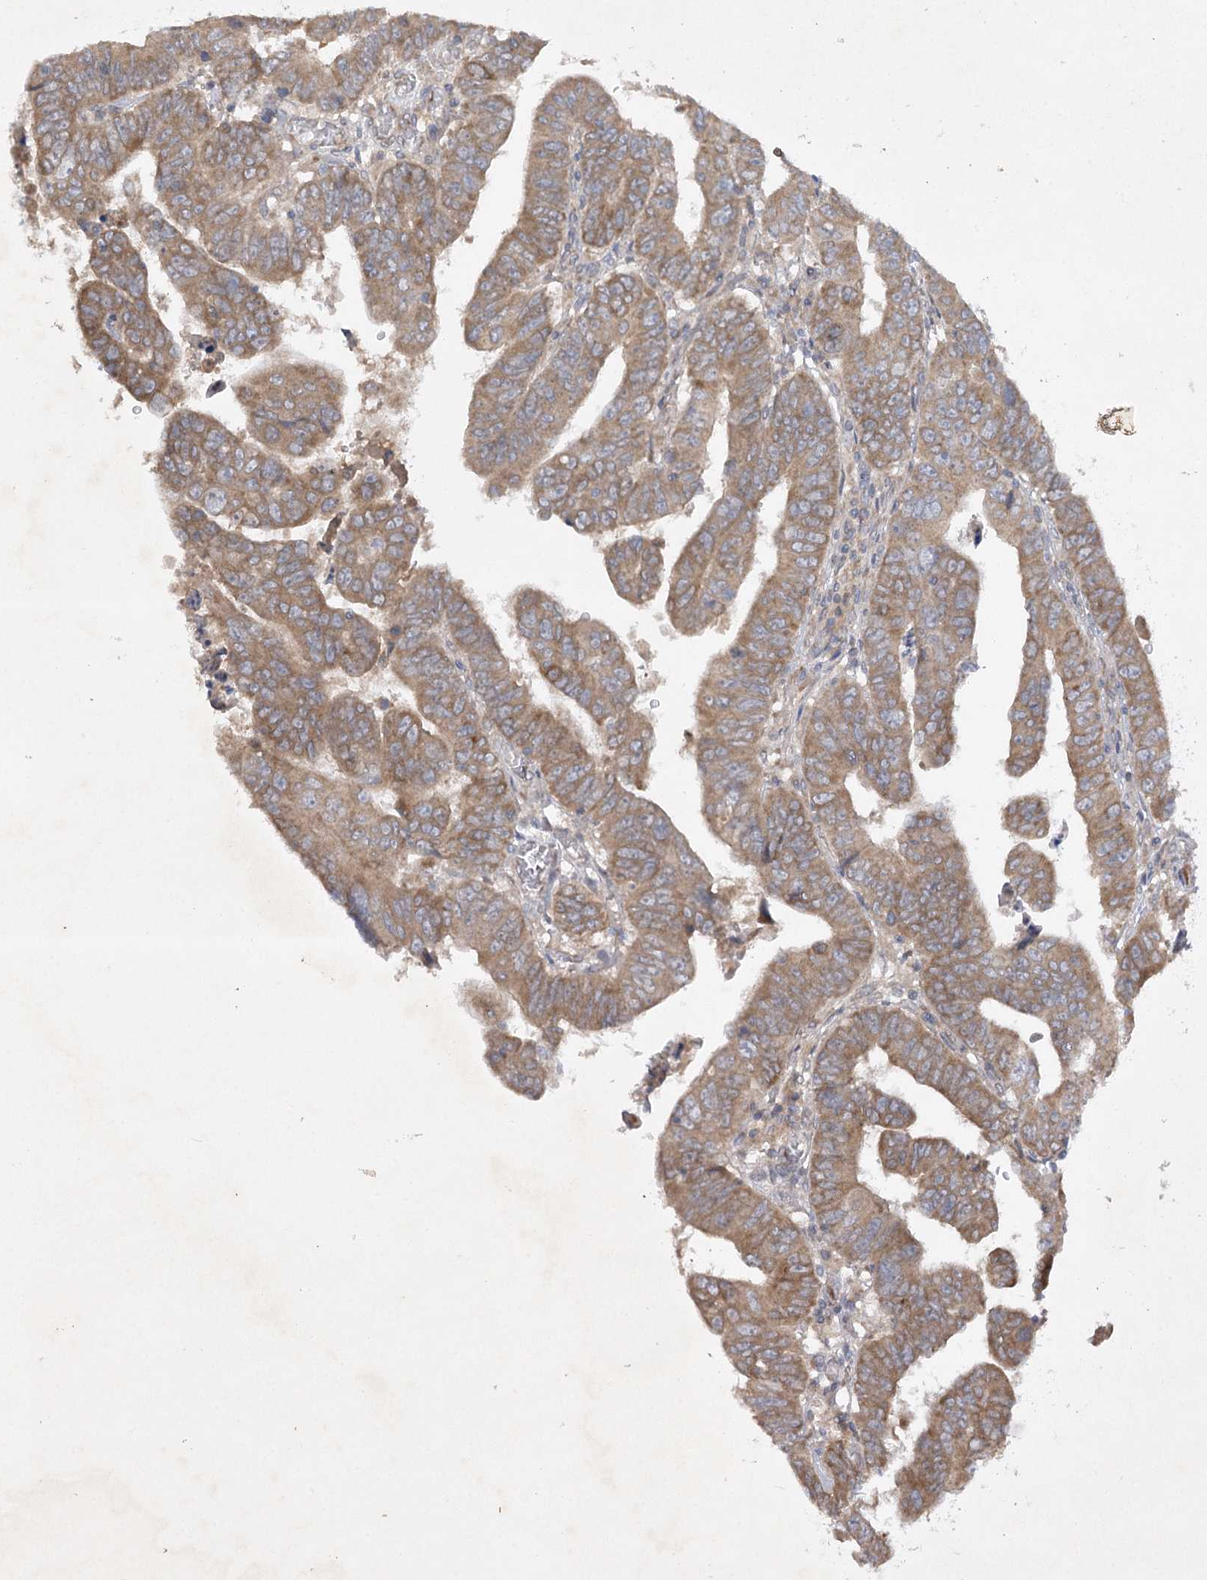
{"staining": {"intensity": "moderate", "quantity": ">75%", "location": "cytoplasmic/membranous"}, "tissue": "colorectal cancer", "cell_type": "Tumor cells", "image_type": "cancer", "snomed": [{"axis": "morphology", "description": "Normal tissue, NOS"}, {"axis": "morphology", "description": "Adenocarcinoma, NOS"}, {"axis": "topography", "description": "Rectum"}], "caption": "Human colorectal cancer stained with a brown dye demonstrates moderate cytoplasmic/membranous positive expression in about >75% of tumor cells.", "gene": "TRAF3IP1", "patient": {"sex": "female", "age": 65}}